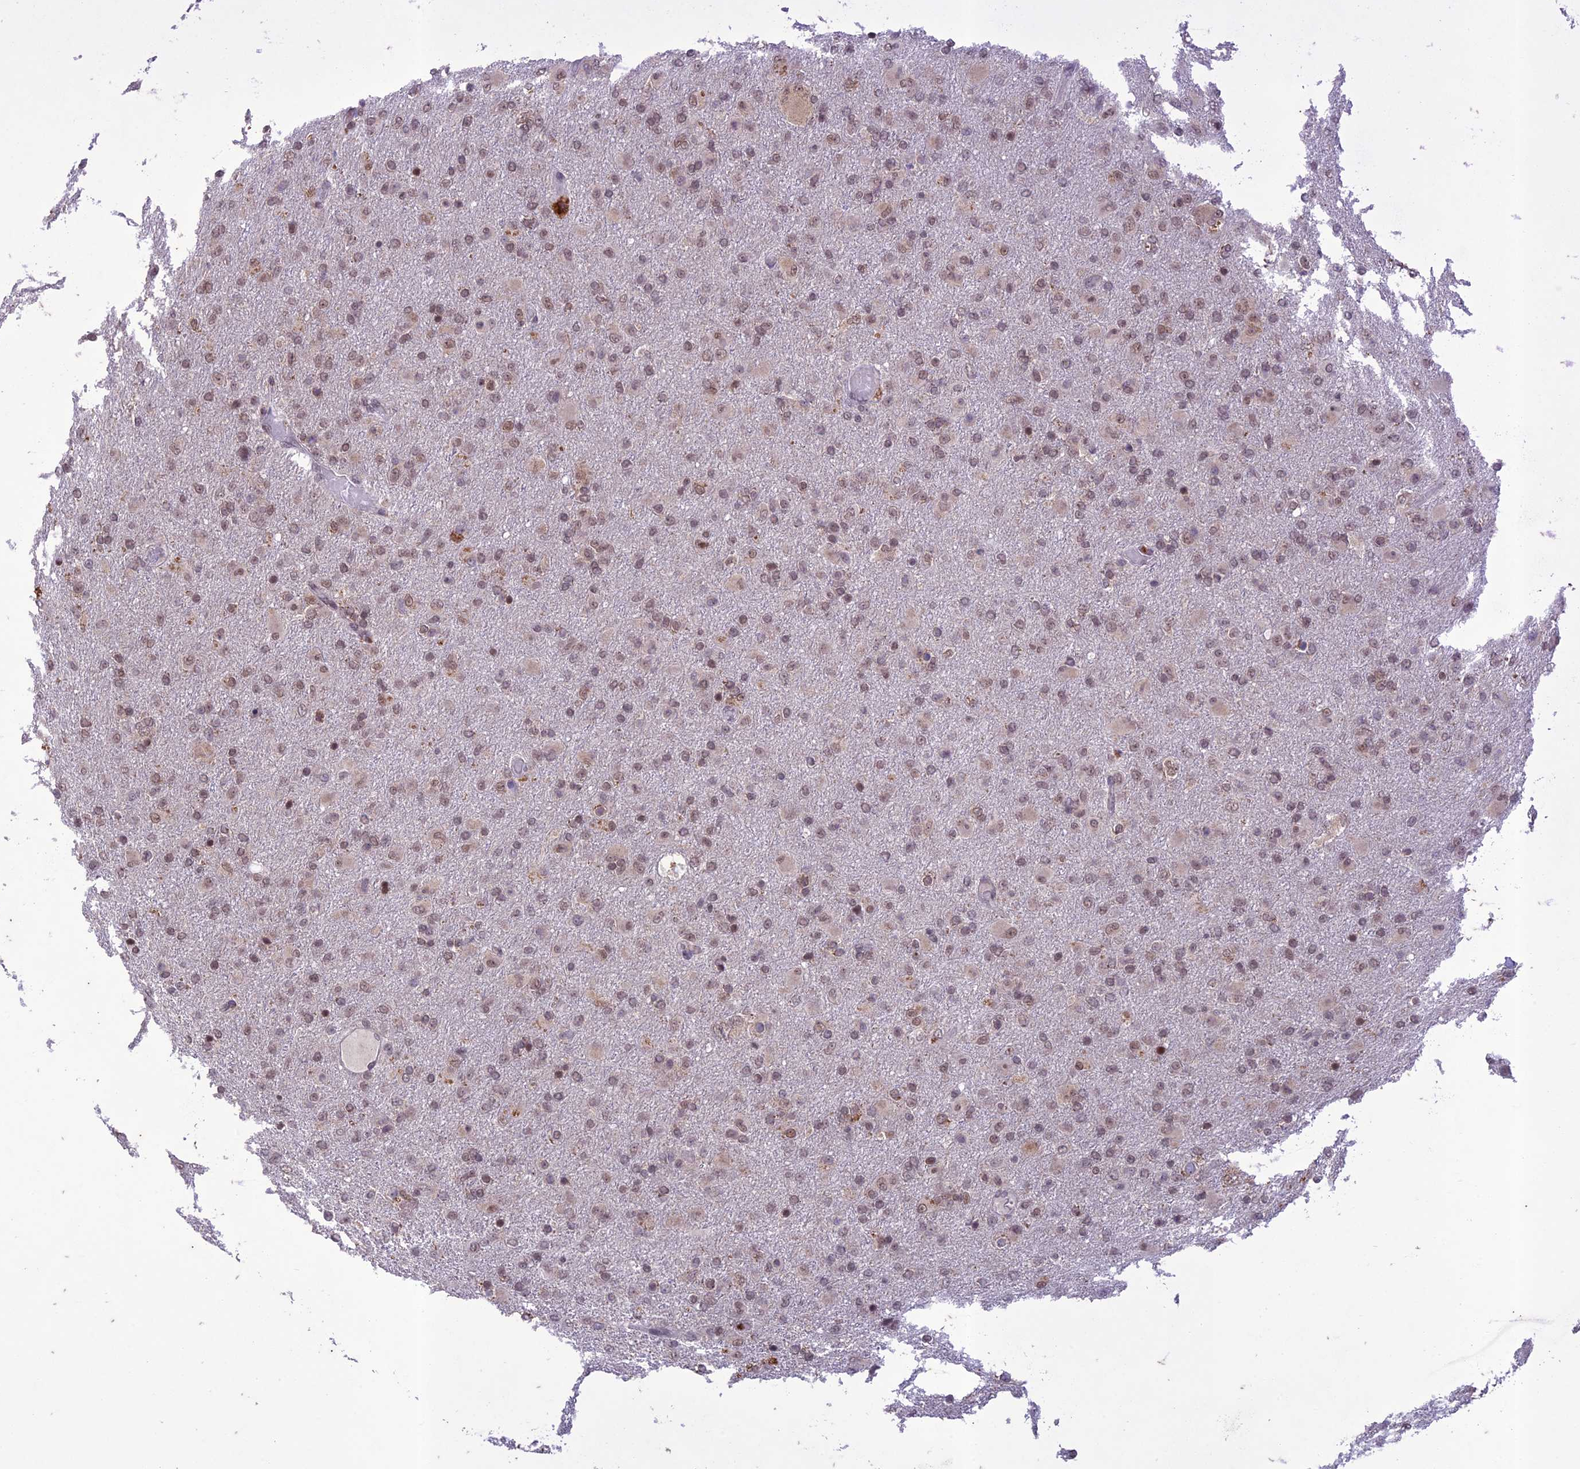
{"staining": {"intensity": "weak", "quantity": ">75%", "location": "nuclear"}, "tissue": "glioma", "cell_type": "Tumor cells", "image_type": "cancer", "snomed": [{"axis": "morphology", "description": "Glioma, malignant, Low grade"}, {"axis": "topography", "description": "Brain"}], "caption": "Immunohistochemical staining of glioma reveals low levels of weak nuclear staining in about >75% of tumor cells.", "gene": "POP4", "patient": {"sex": "male", "age": 65}}